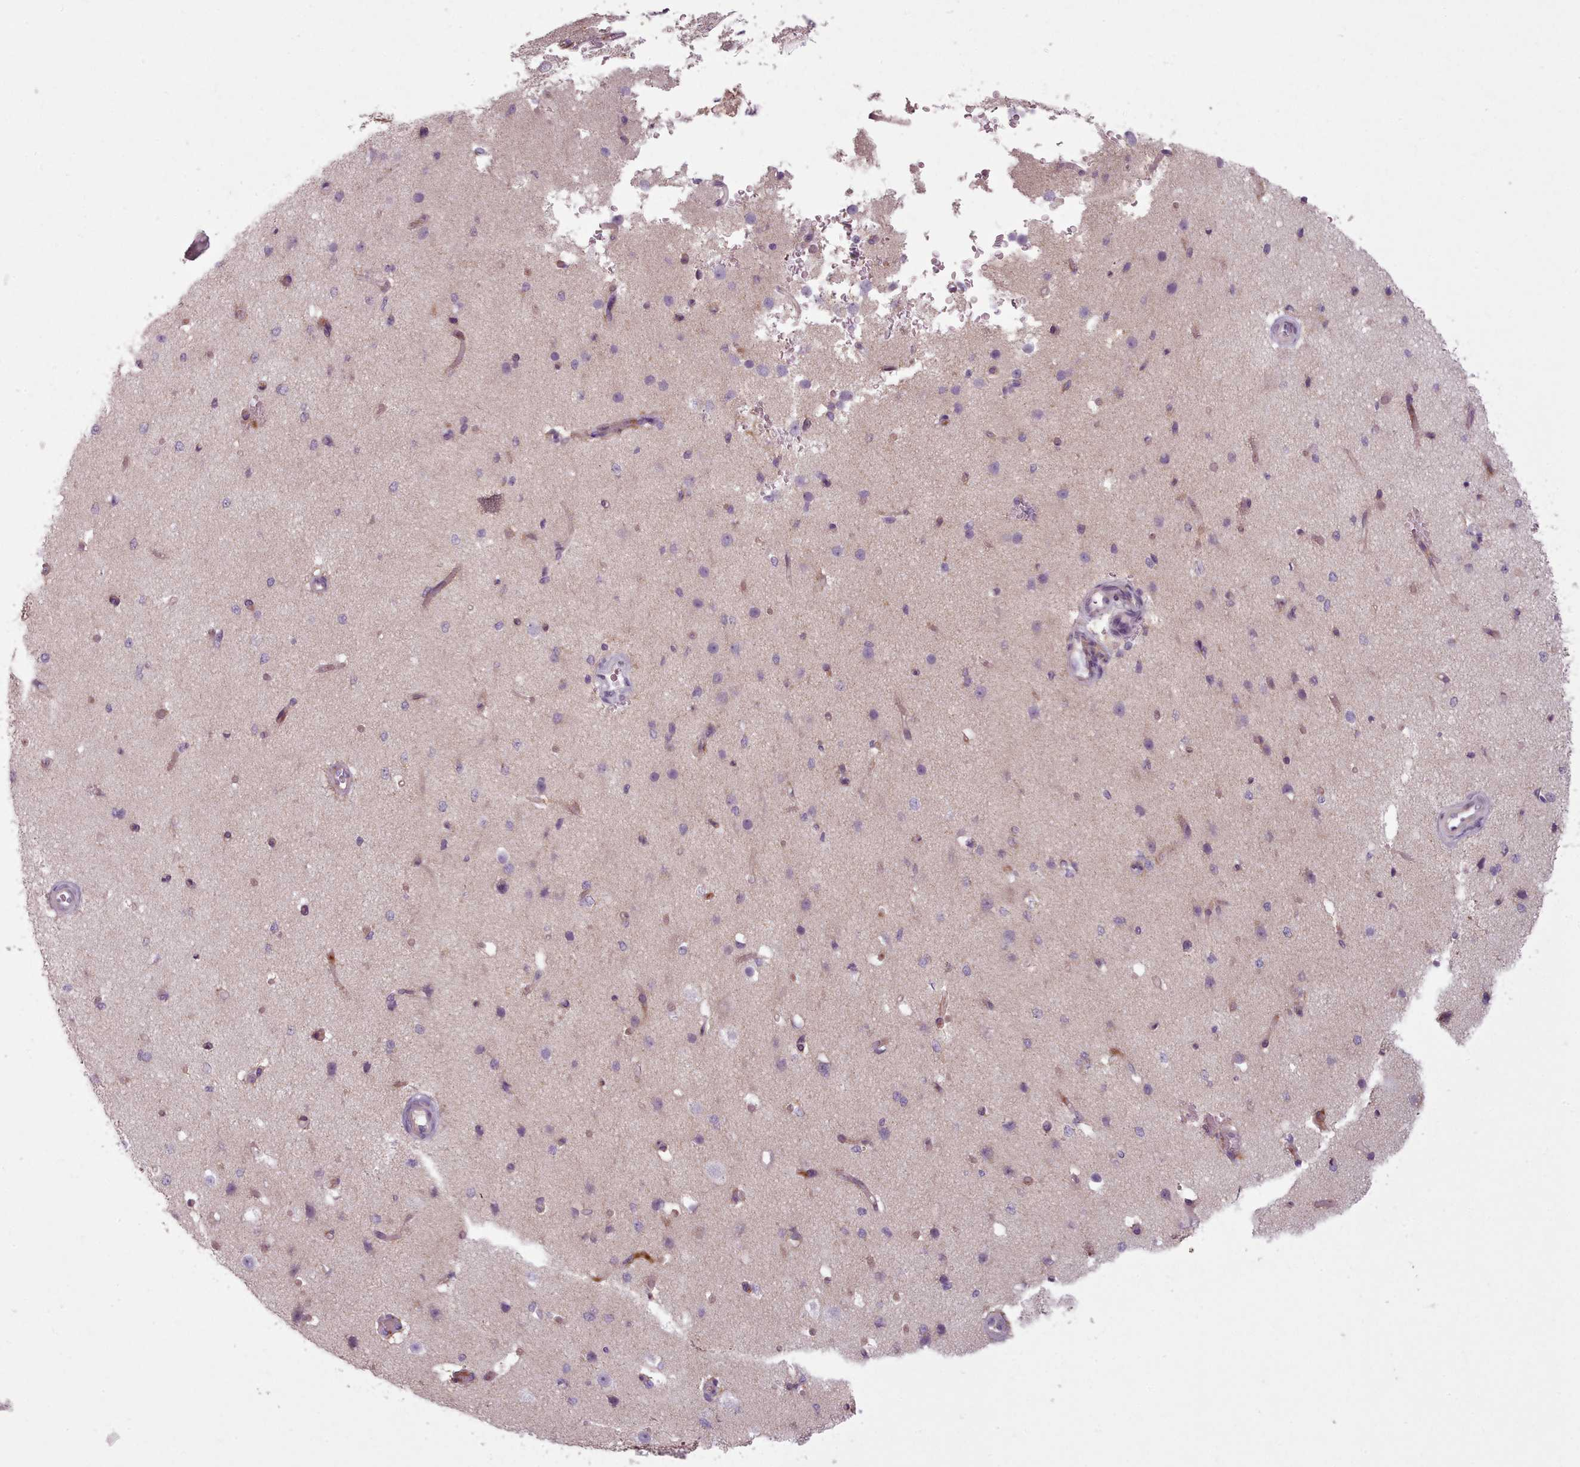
{"staining": {"intensity": "moderate", "quantity": "25%-75%", "location": "cytoplasmic/membranous"}, "tissue": "cerebral cortex", "cell_type": "Endothelial cells", "image_type": "normal", "snomed": [{"axis": "morphology", "description": "Normal tissue, NOS"}, {"axis": "morphology", "description": "Inflammation, NOS"}, {"axis": "topography", "description": "Cerebral cortex"}], "caption": "The micrograph demonstrates staining of unremarkable cerebral cortex, revealing moderate cytoplasmic/membranous protein positivity (brown color) within endothelial cells.", "gene": "LAPTM5", "patient": {"sex": "male", "age": 6}}